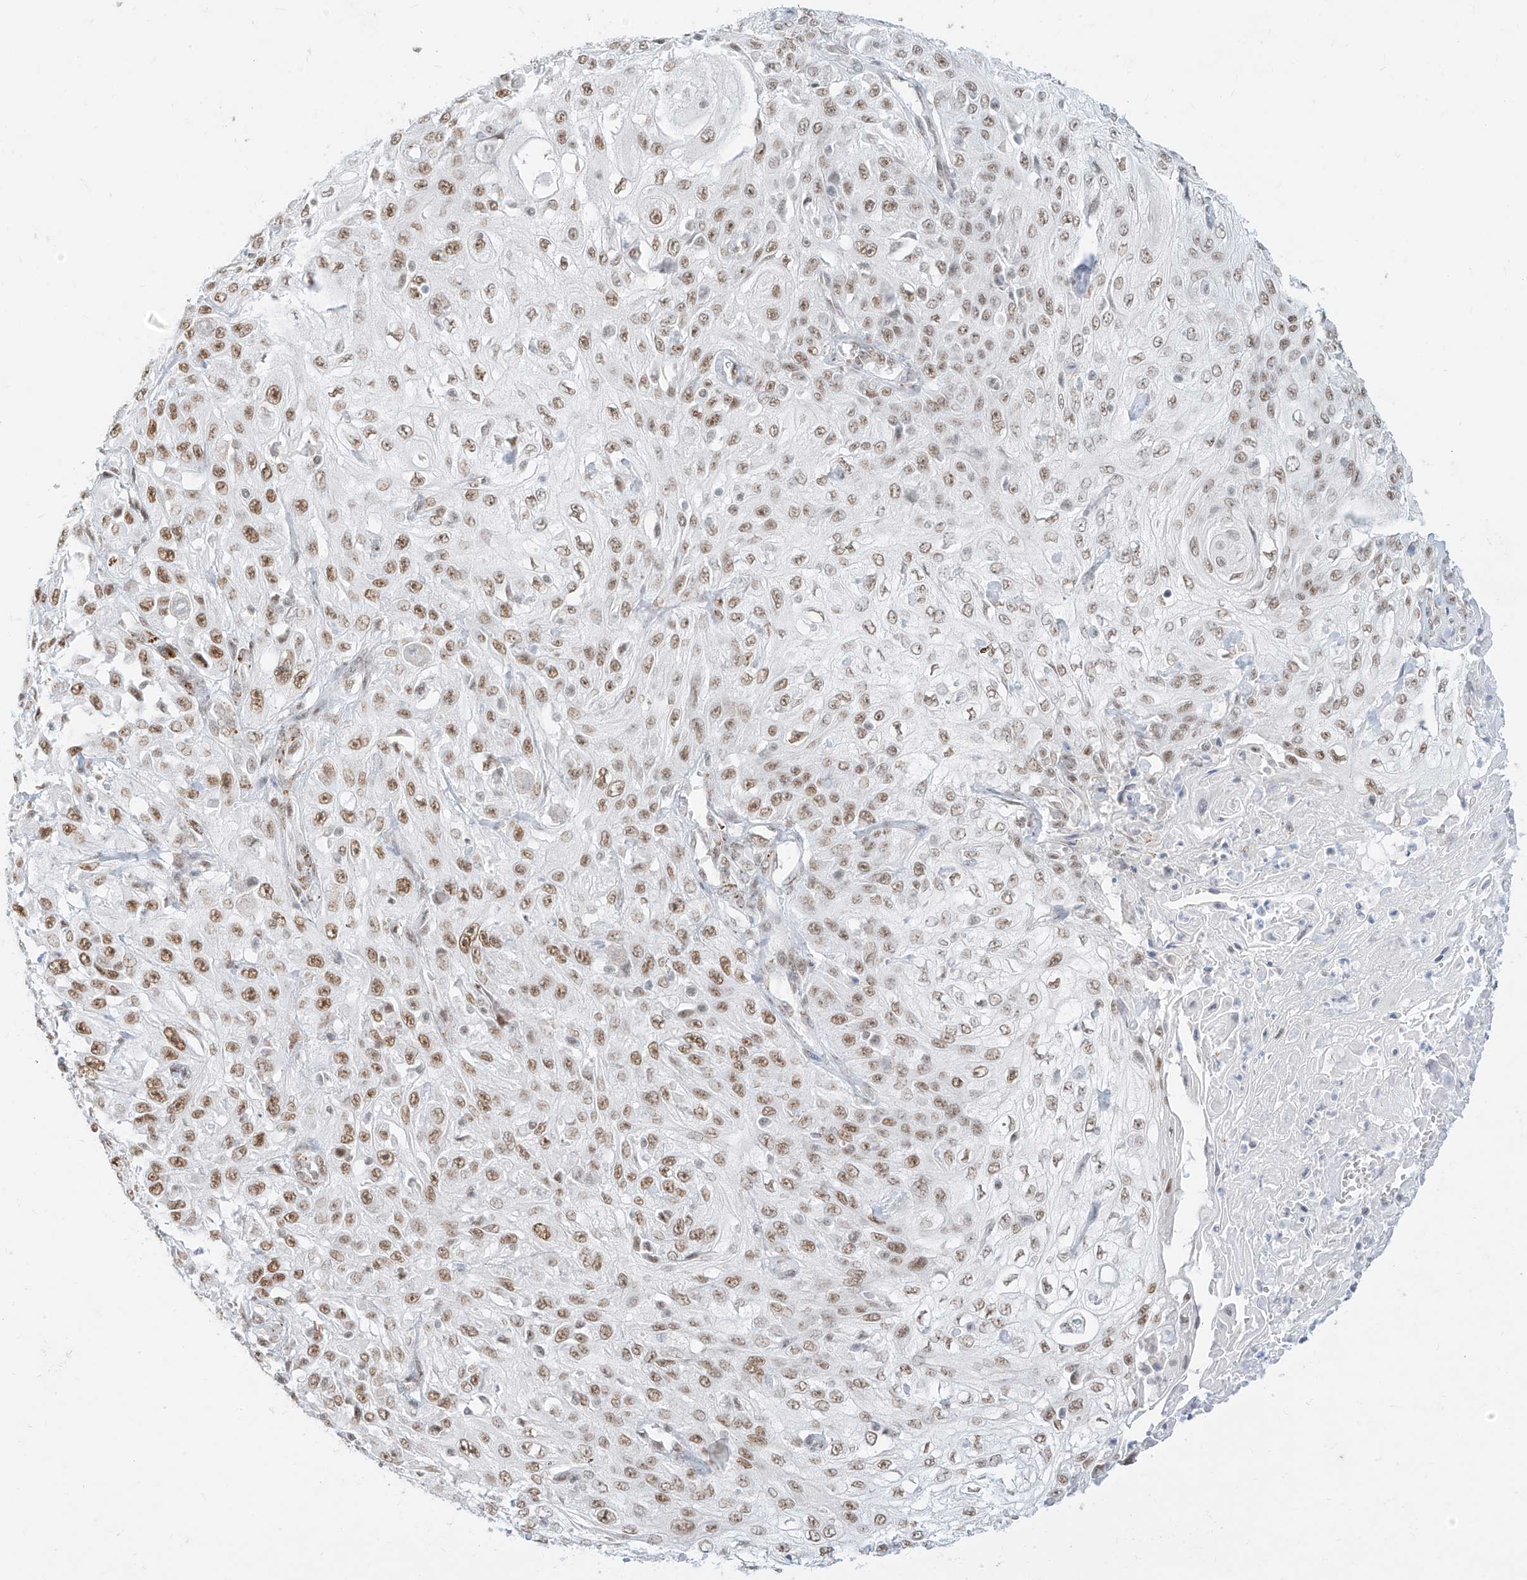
{"staining": {"intensity": "moderate", "quantity": ">75%", "location": "nuclear"}, "tissue": "skin cancer", "cell_type": "Tumor cells", "image_type": "cancer", "snomed": [{"axis": "morphology", "description": "Squamous cell carcinoma, NOS"}, {"axis": "morphology", "description": "Squamous cell carcinoma, metastatic, NOS"}, {"axis": "topography", "description": "Skin"}, {"axis": "topography", "description": "Lymph node"}], "caption": "Protein analysis of skin cancer tissue reveals moderate nuclear expression in about >75% of tumor cells. The staining is performed using DAB (3,3'-diaminobenzidine) brown chromogen to label protein expression. The nuclei are counter-stained blue using hematoxylin.", "gene": "SUPT5H", "patient": {"sex": "male", "age": 75}}